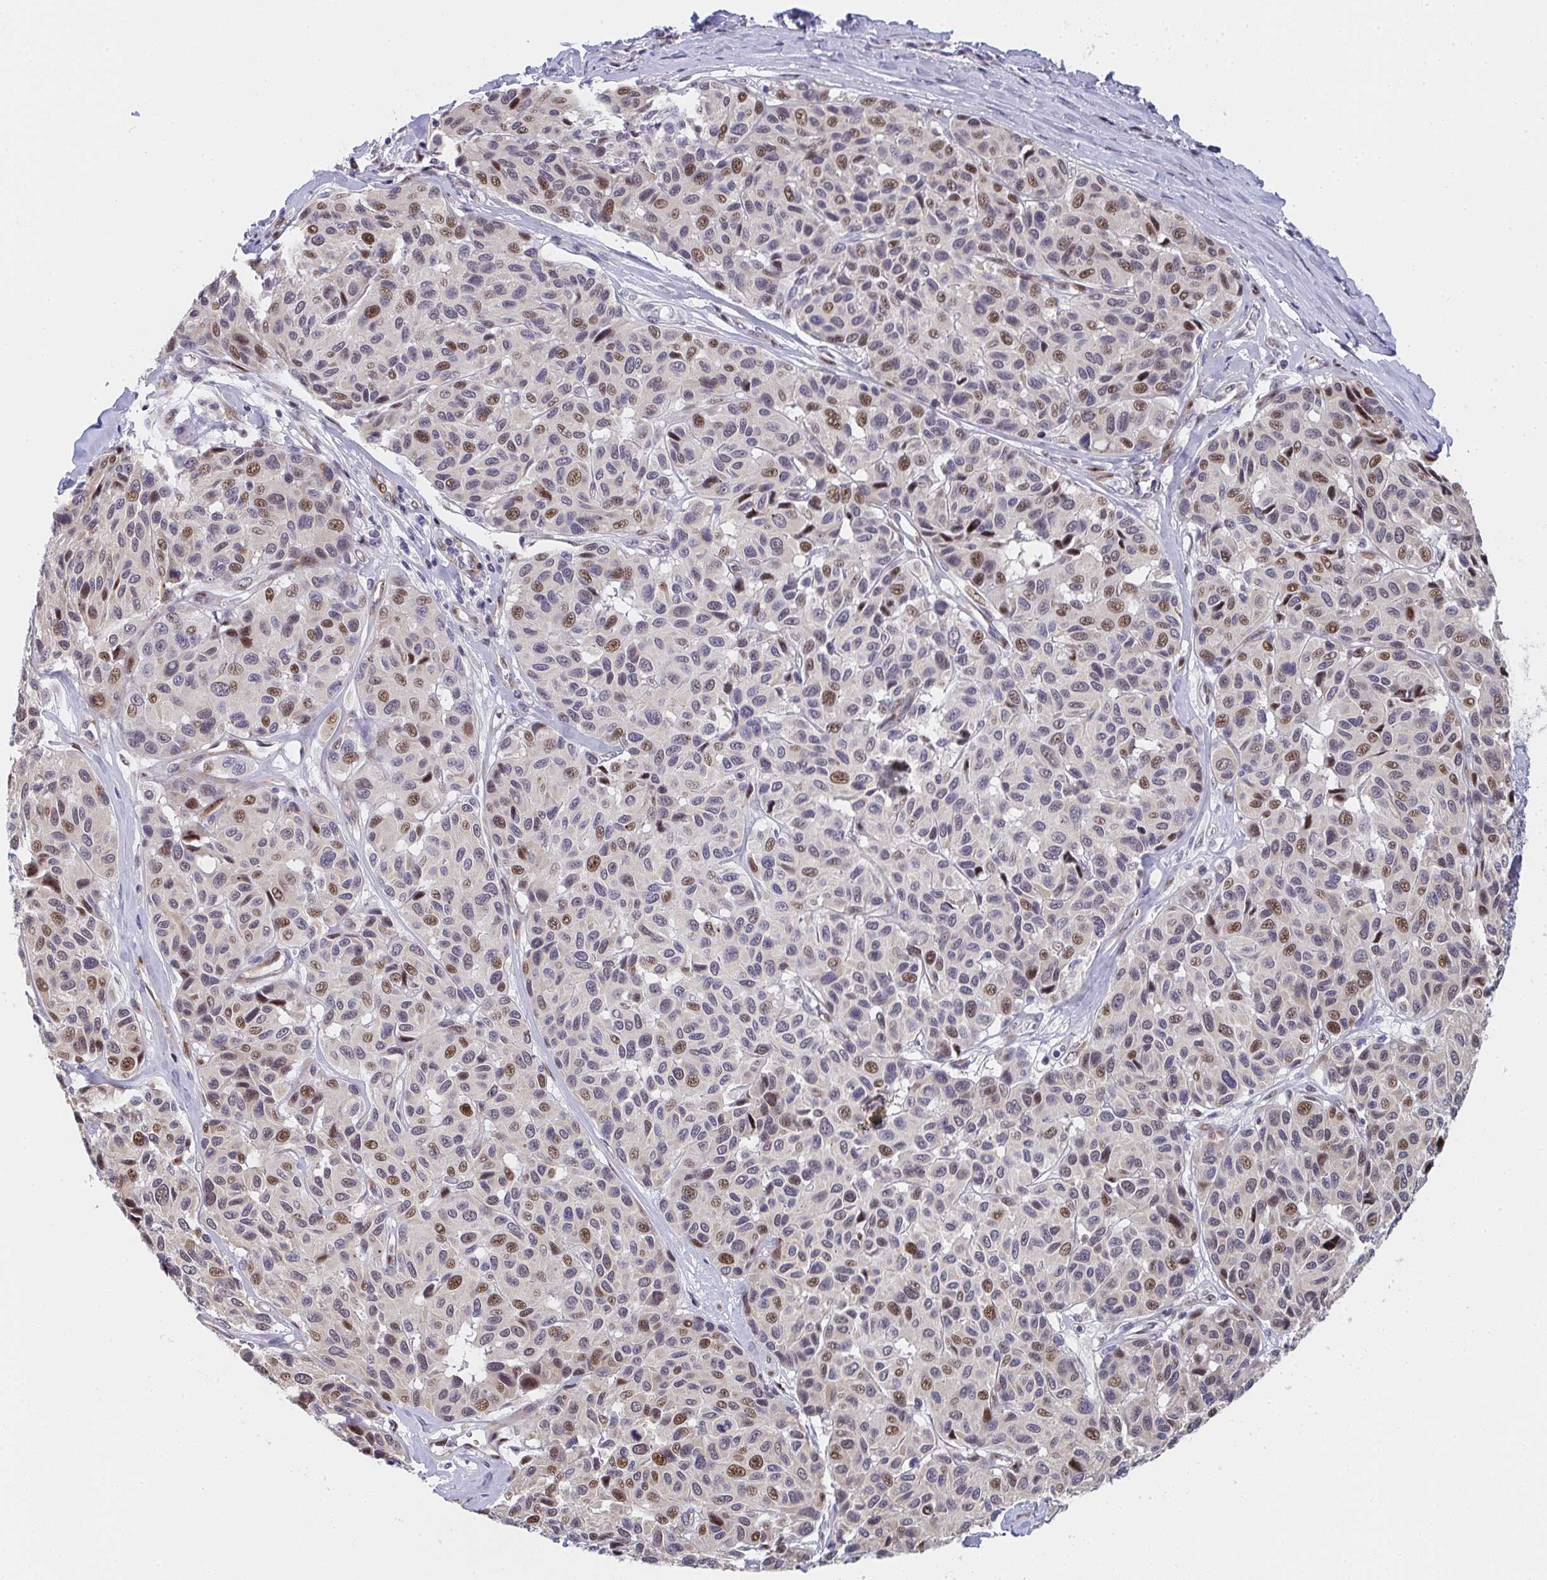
{"staining": {"intensity": "moderate", "quantity": "25%-75%", "location": "nuclear"}, "tissue": "melanoma", "cell_type": "Tumor cells", "image_type": "cancer", "snomed": [{"axis": "morphology", "description": "Malignant melanoma, NOS"}, {"axis": "topography", "description": "Skin"}], "caption": "Immunohistochemistry photomicrograph of human melanoma stained for a protein (brown), which shows medium levels of moderate nuclear expression in about 25%-75% of tumor cells.", "gene": "ZIC3", "patient": {"sex": "female", "age": 66}}